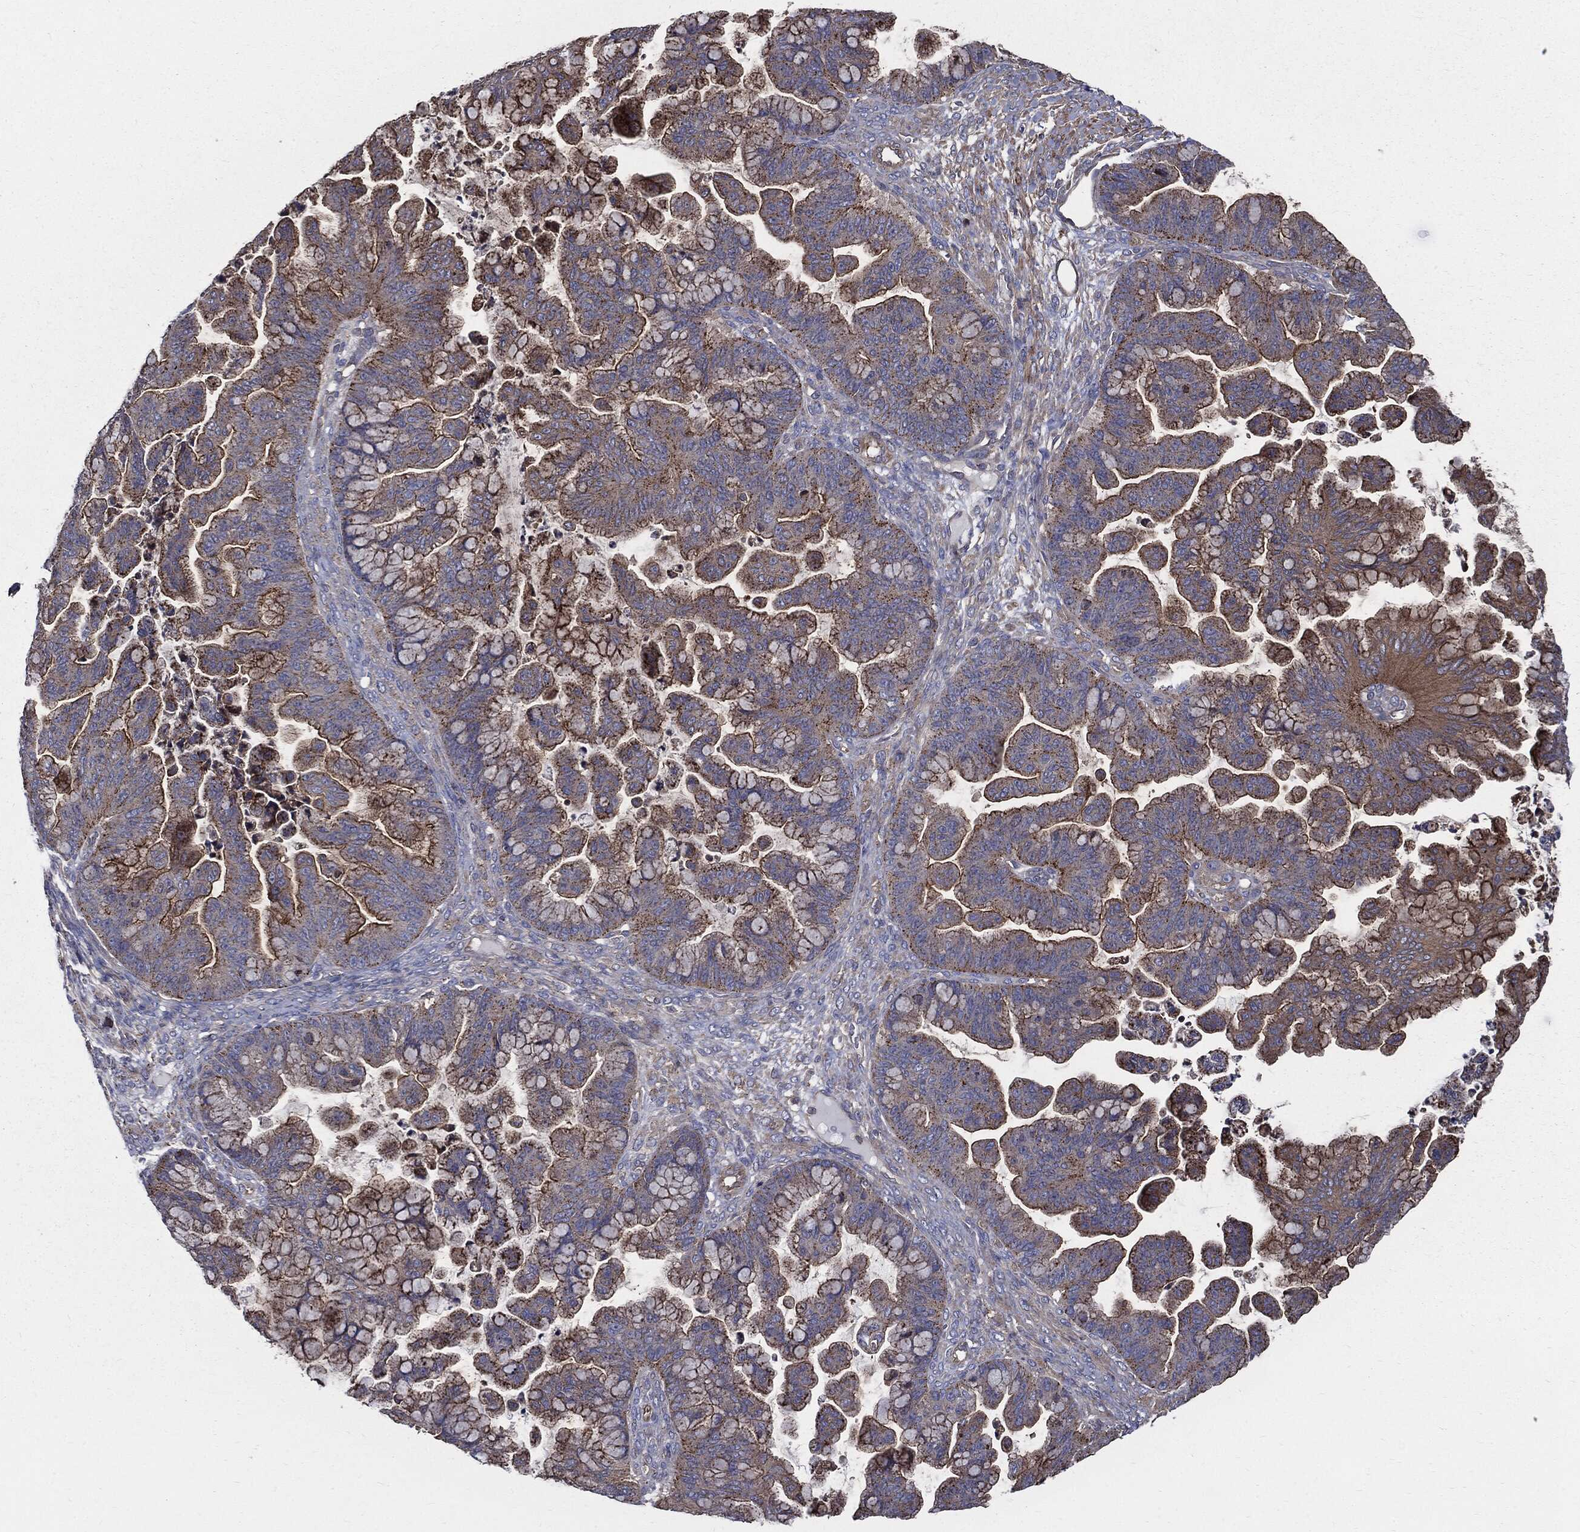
{"staining": {"intensity": "moderate", "quantity": ">75%", "location": "cytoplasmic/membranous"}, "tissue": "ovarian cancer", "cell_type": "Tumor cells", "image_type": "cancer", "snomed": [{"axis": "morphology", "description": "Cystadenocarcinoma, mucinous, NOS"}, {"axis": "topography", "description": "Ovary"}], "caption": "Protein staining reveals moderate cytoplasmic/membranous expression in about >75% of tumor cells in ovarian cancer.", "gene": "PDCD6IP", "patient": {"sex": "female", "age": 67}}